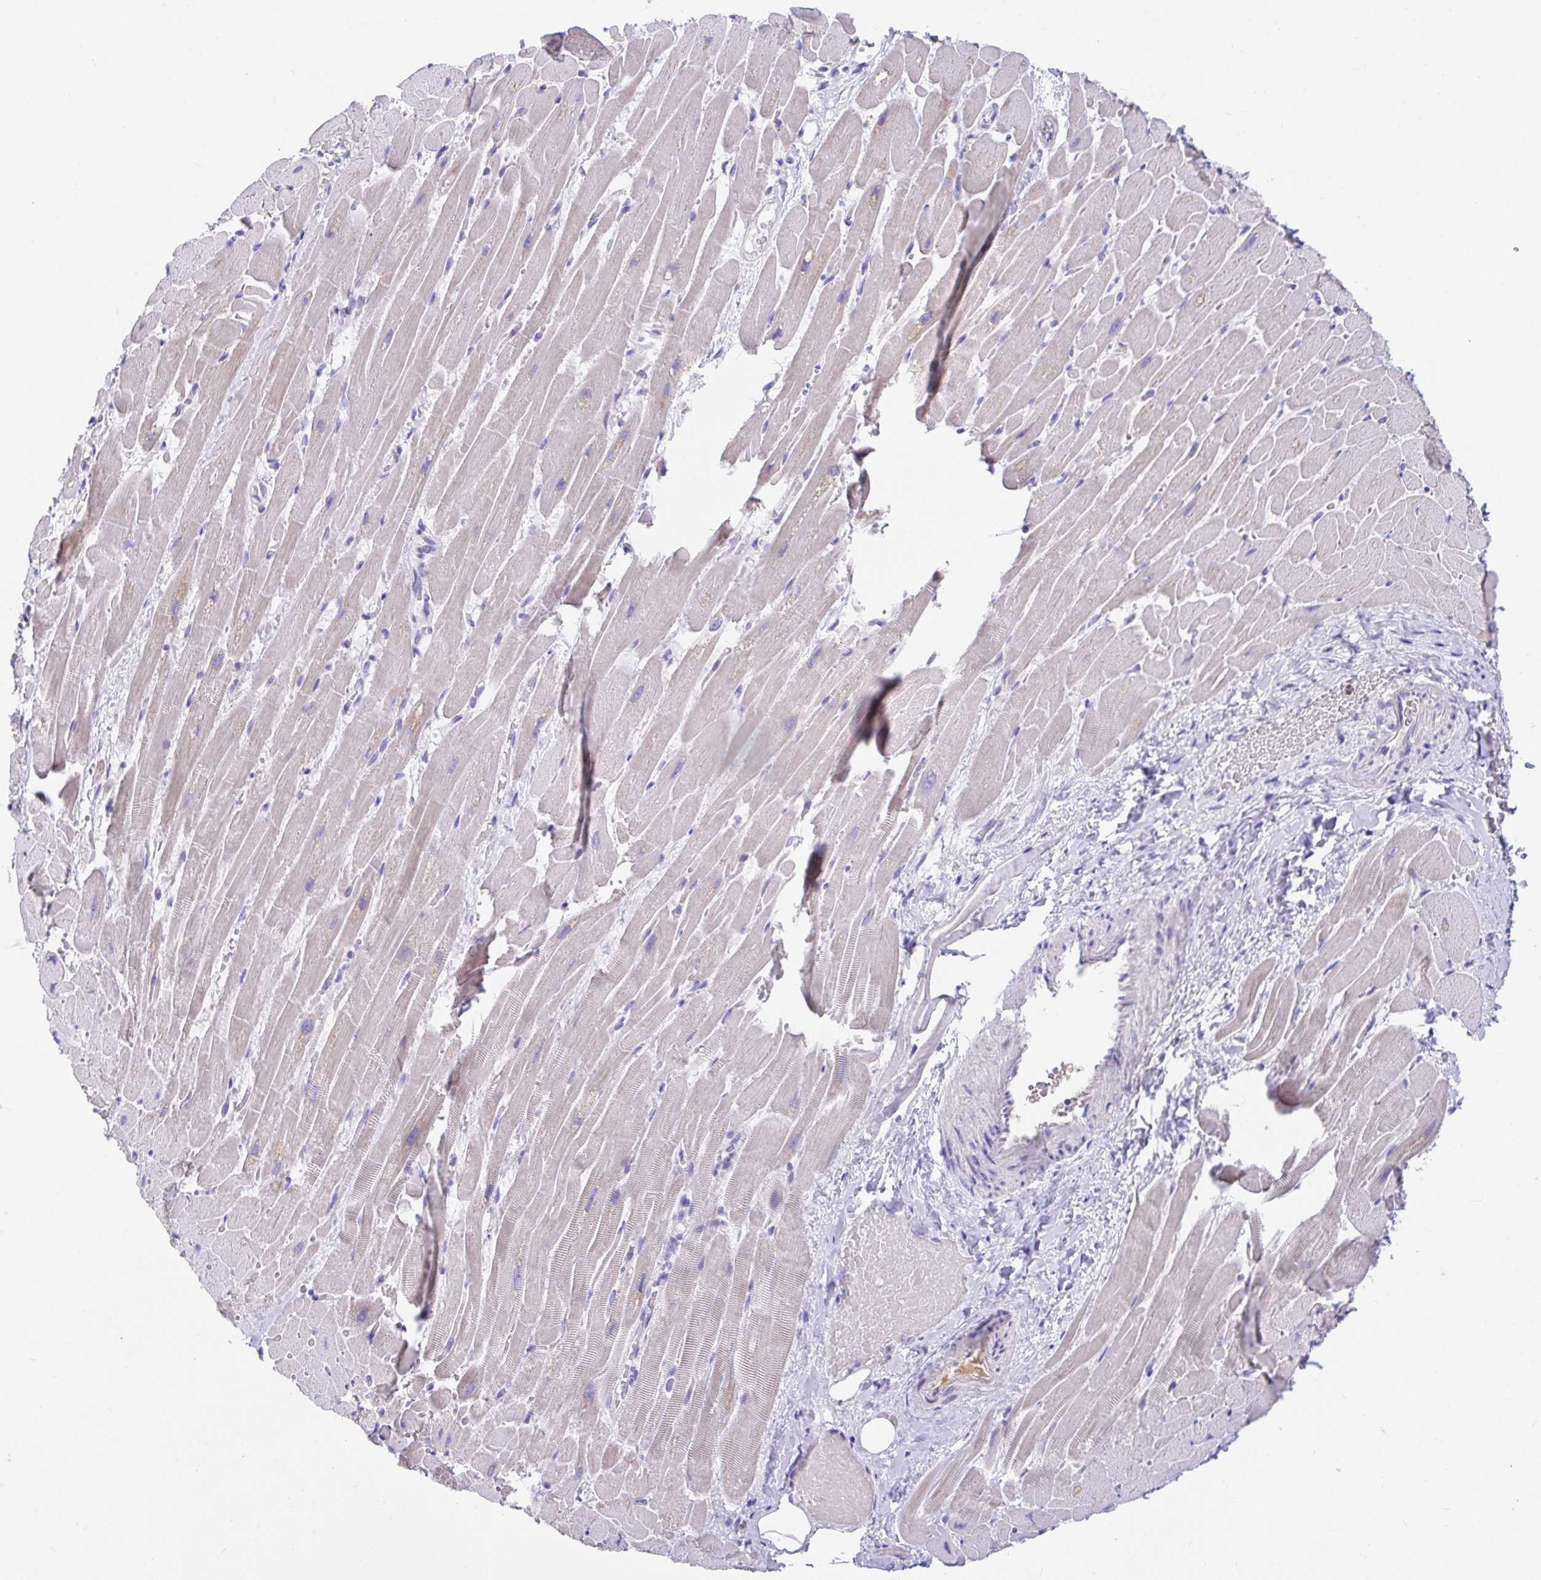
{"staining": {"intensity": "negative", "quantity": "none", "location": "none"}, "tissue": "heart muscle", "cell_type": "Cardiomyocytes", "image_type": "normal", "snomed": [{"axis": "morphology", "description": "Normal tissue, NOS"}, {"axis": "topography", "description": "Heart"}], "caption": "This micrograph is of benign heart muscle stained with IHC to label a protein in brown with the nuclei are counter-stained blue. There is no expression in cardiomyocytes. (Immunohistochemistry, brightfield microscopy, high magnification).", "gene": "CCSAP", "patient": {"sex": "male", "age": 37}}